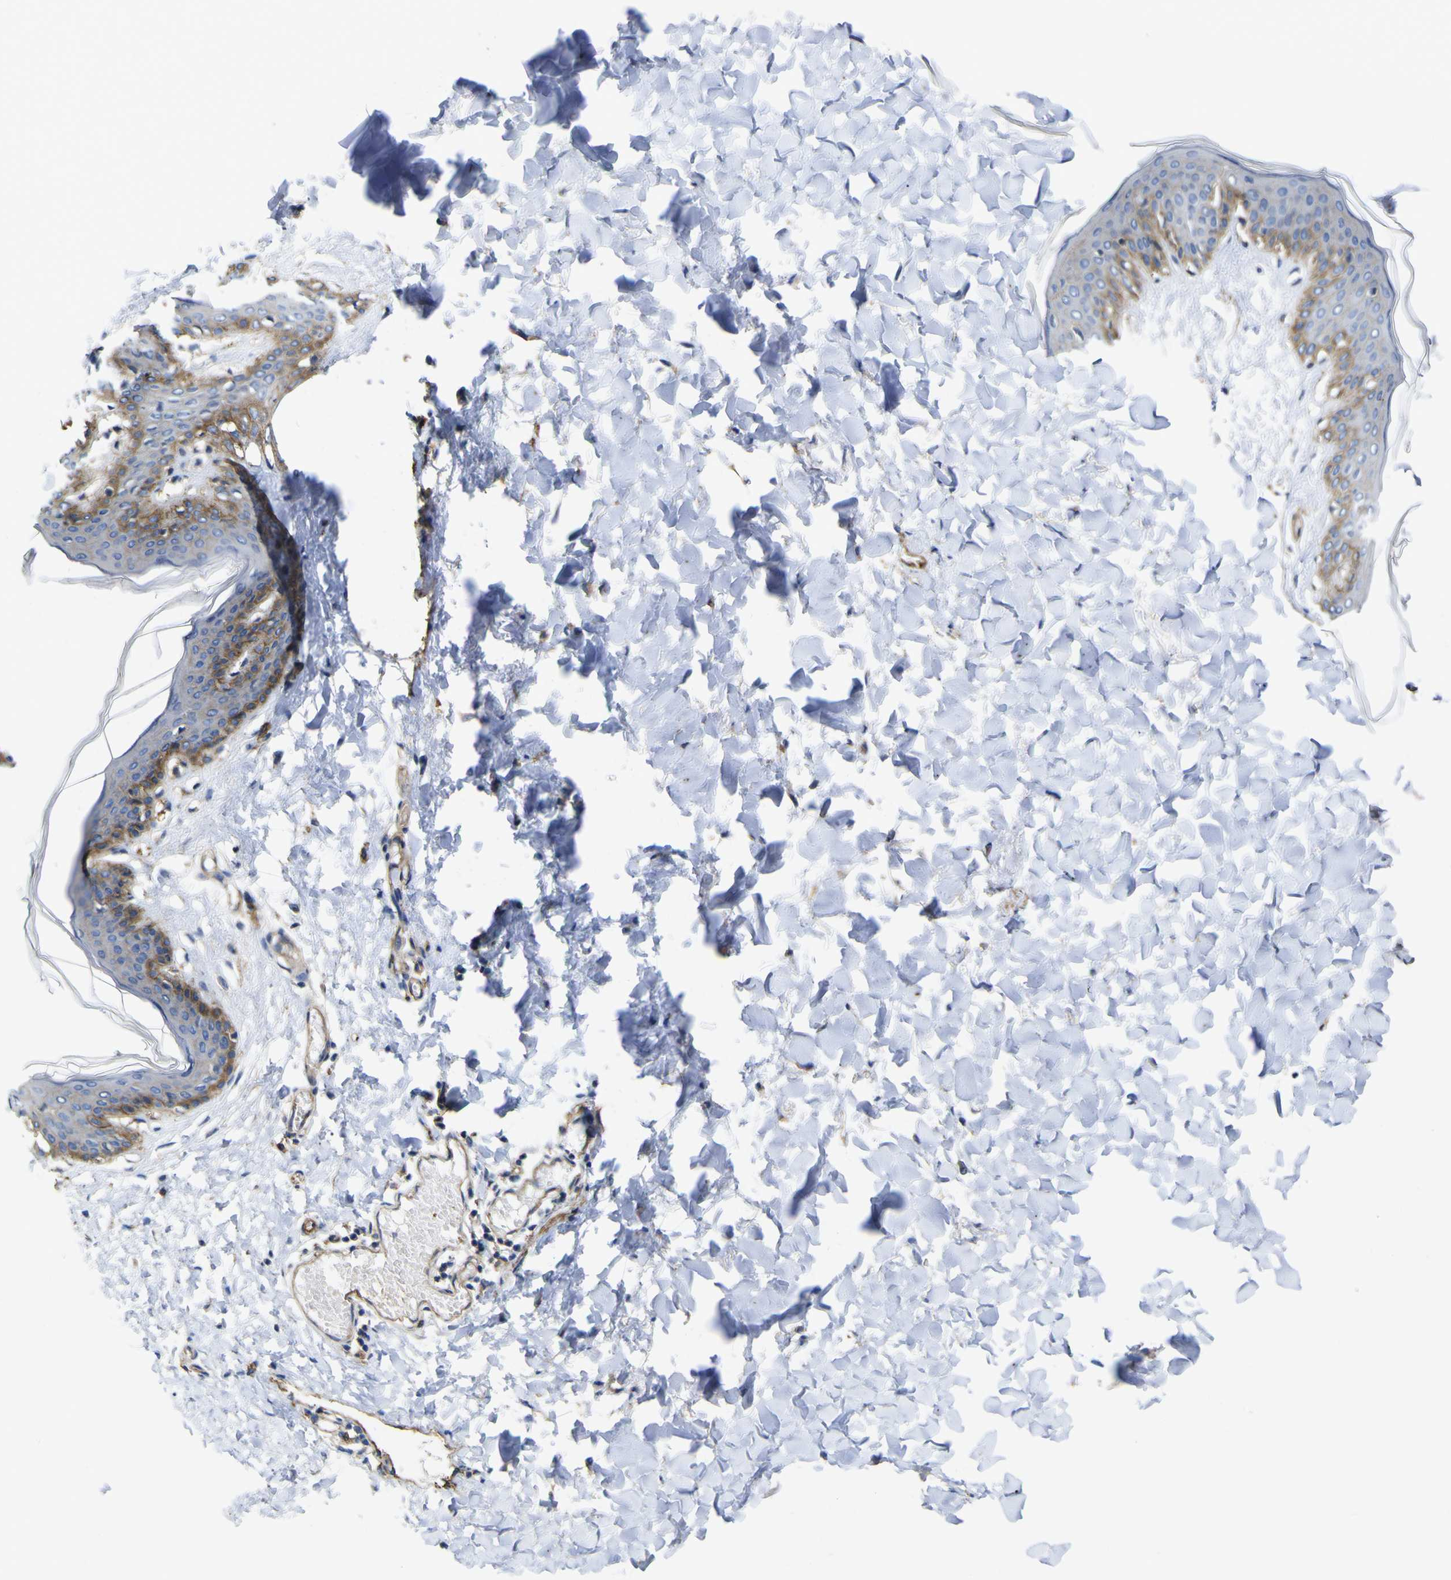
{"staining": {"intensity": "negative", "quantity": "none", "location": "none"}, "tissue": "skin", "cell_type": "Fibroblasts", "image_type": "normal", "snomed": [{"axis": "morphology", "description": "Normal tissue, NOS"}, {"axis": "topography", "description": "Skin"}], "caption": "A micrograph of human skin is negative for staining in fibroblasts. (DAB (3,3'-diaminobenzidine) immunohistochemistry with hematoxylin counter stain).", "gene": "CD151", "patient": {"sex": "female", "age": 17}}